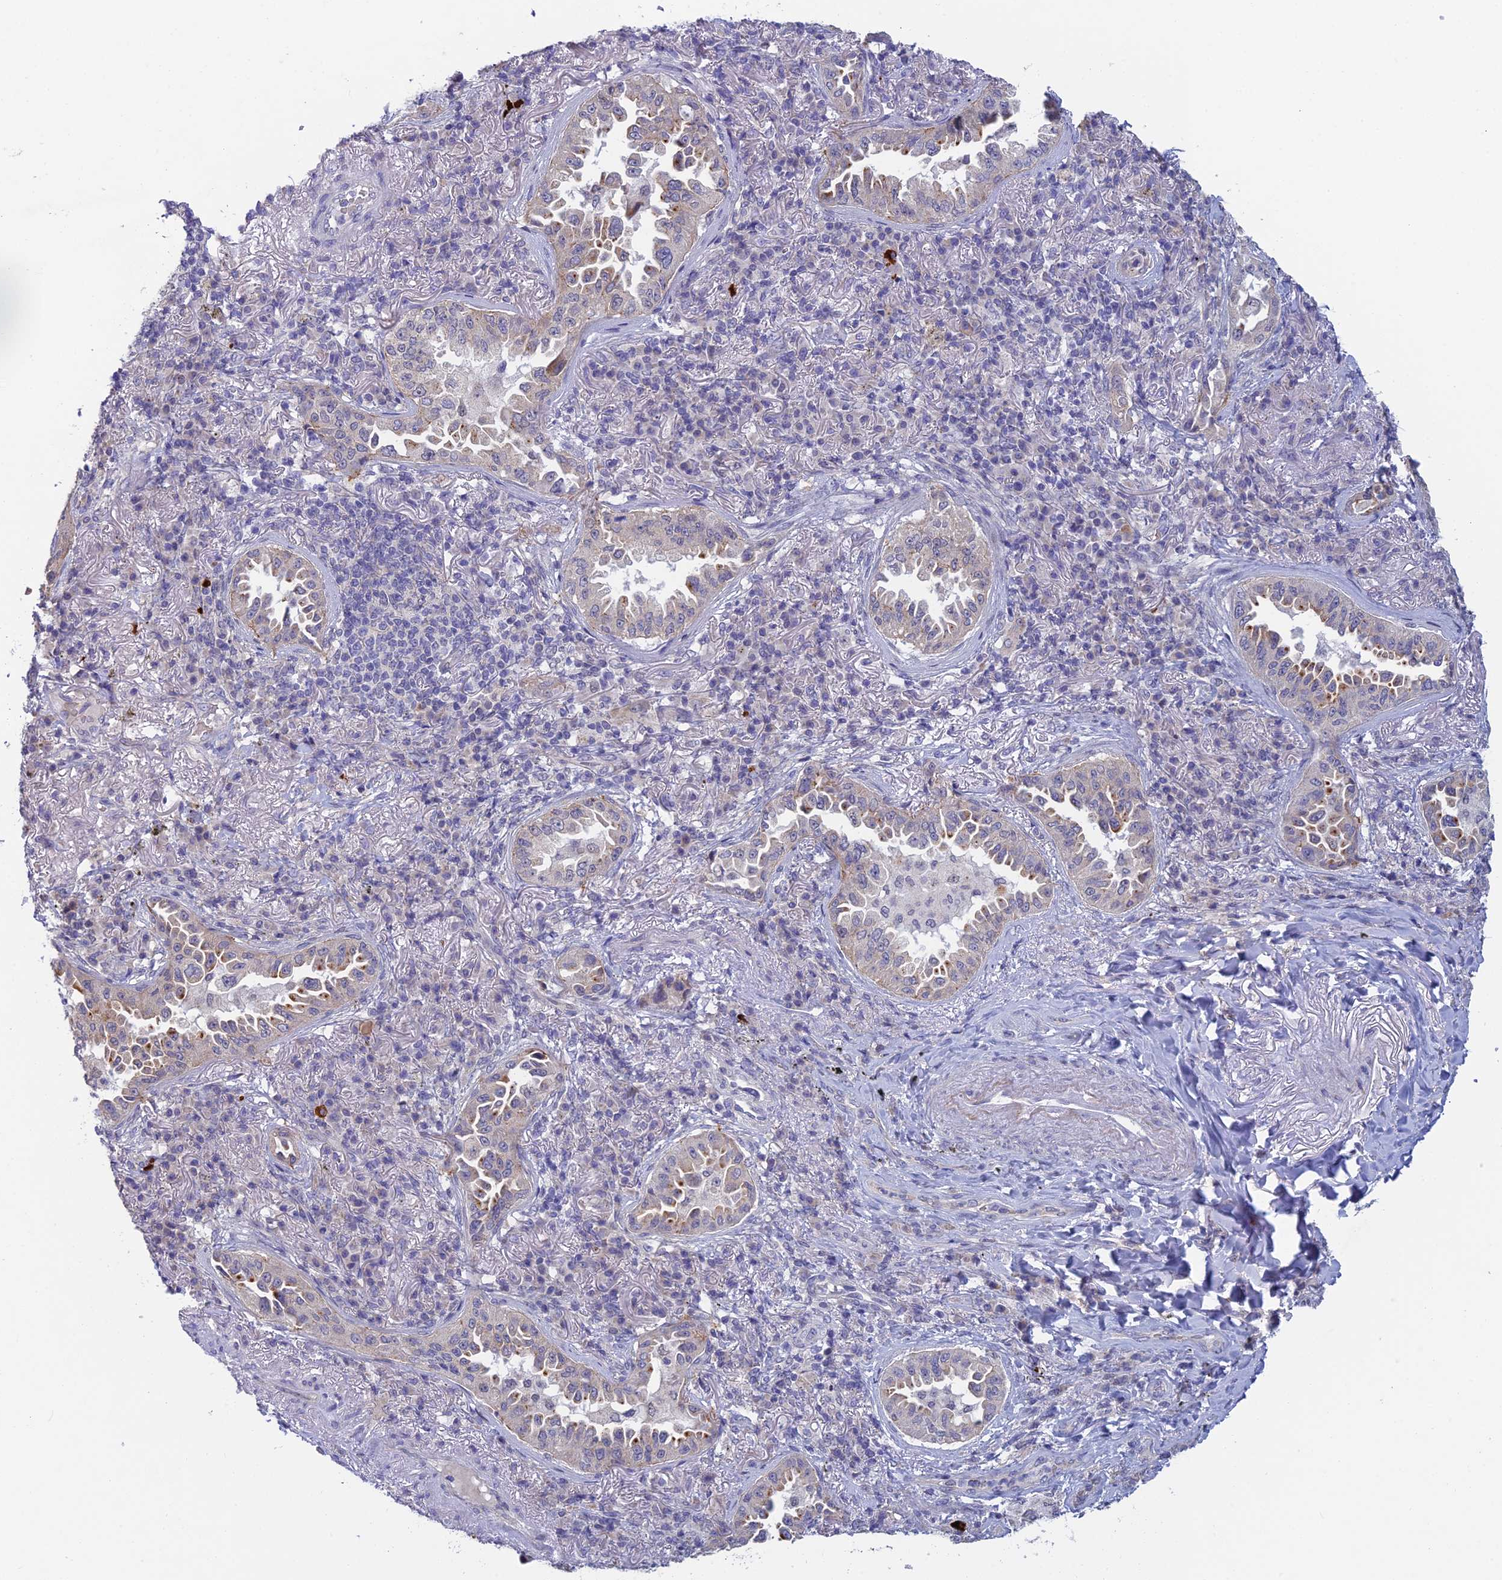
{"staining": {"intensity": "moderate", "quantity": "<25%", "location": "cytoplasmic/membranous"}, "tissue": "lung cancer", "cell_type": "Tumor cells", "image_type": "cancer", "snomed": [{"axis": "morphology", "description": "Adenocarcinoma, NOS"}, {"axis": "topography", "description": "Lung"}], "caption": "Moderate cytoplasmic/membranous positivity is seen in approximately <25% of tumor cells in lung cancer.", "gene": "GIPC1", "patient": {"sex": "female", "age": 69}}